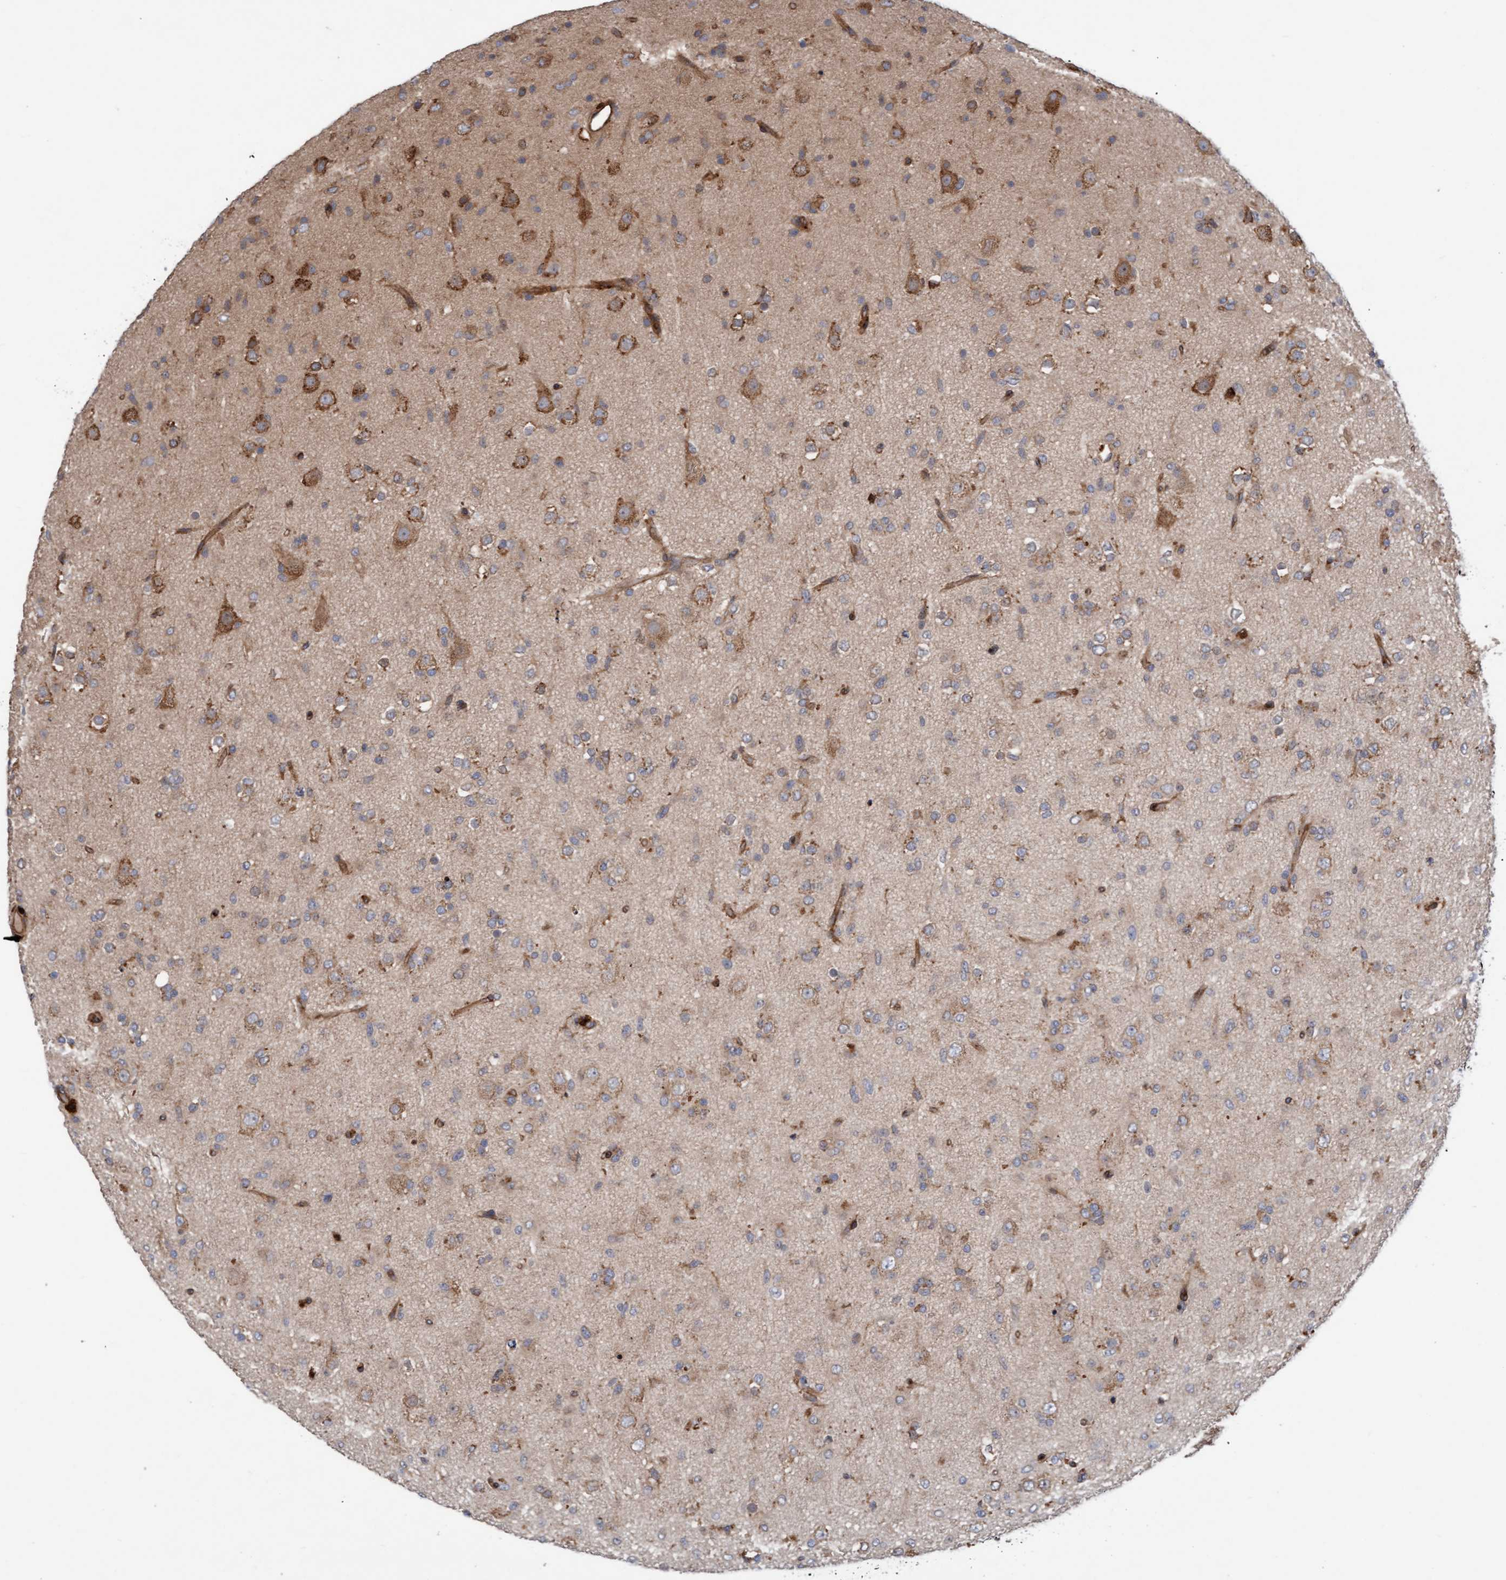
{"staining": {"intensity": "weak", "quantity": "25%-75%", "location": "cytoplasmic/membranous"}, "tissue": "glioma", "cell_type": "Tumor cells", "image_type": "cancer", "snomed": [{"axis": "morphology", "description": "Glioma, malignant, Low grade"}, {"axis": "topography", "description": "Brain"}], "caption": "Human glioma stained with a brown dye displays weak cytoplasmic/membranous positive expression in about 25%-75% of tumor cells.", "gene": "KIAA0753", "patient": {"sex": "male", "age": 65}}